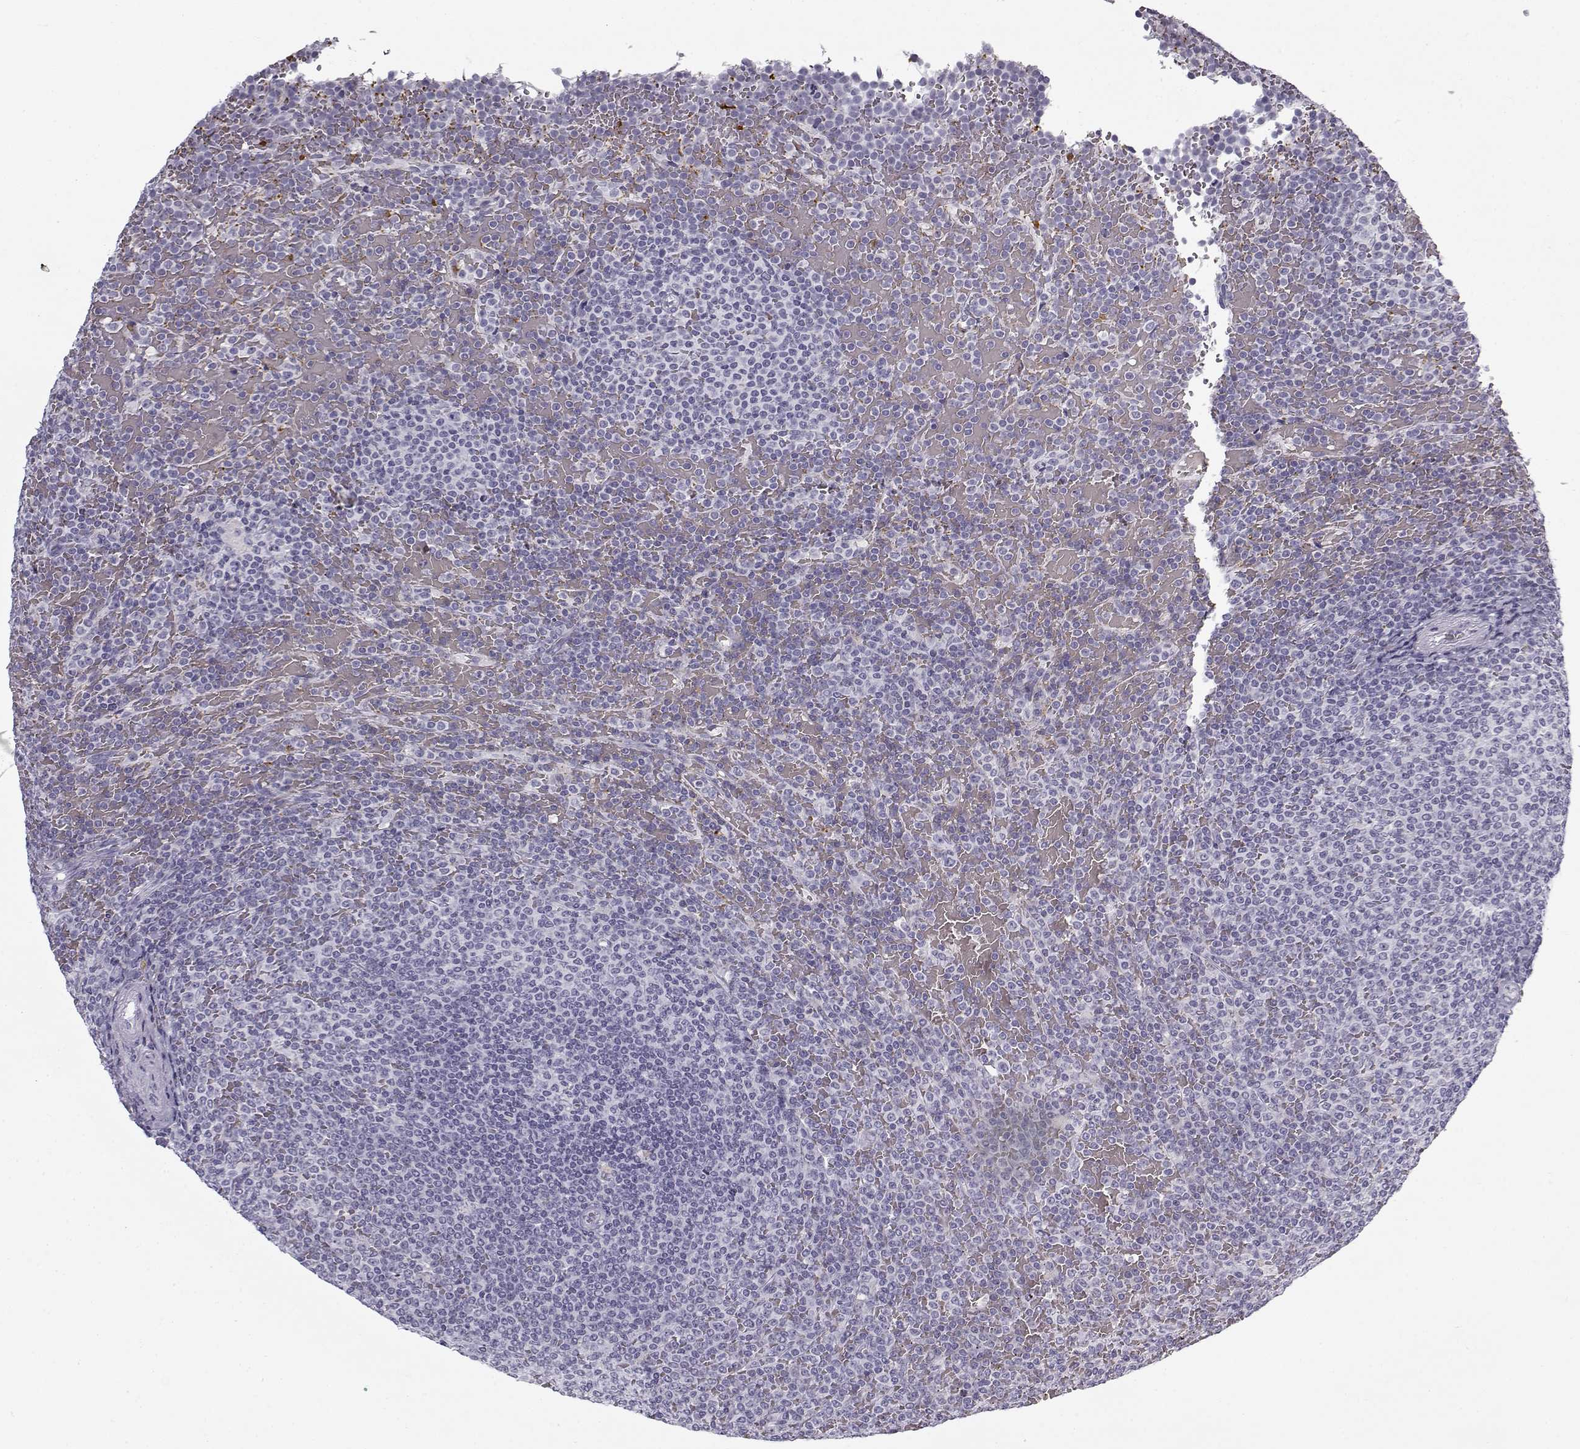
{"staining": {"intensity": "negative", "quantity": "none", "location": "none"}, "tissue": "lymphoma", "cell_type": "Tumor cells", "image_type": "cancer", "snomed": [{"axis": "morphology", "description": "Malignant lymphoma, non-Hodgkin's type, Low grade"}, {"axis": "topography", "description": "Spleen"}], "caption": "There is no significant expression in tumor cells of lymphoma.", "gene": "SNCA", "patient": {"sex": "female", "age": 77}}